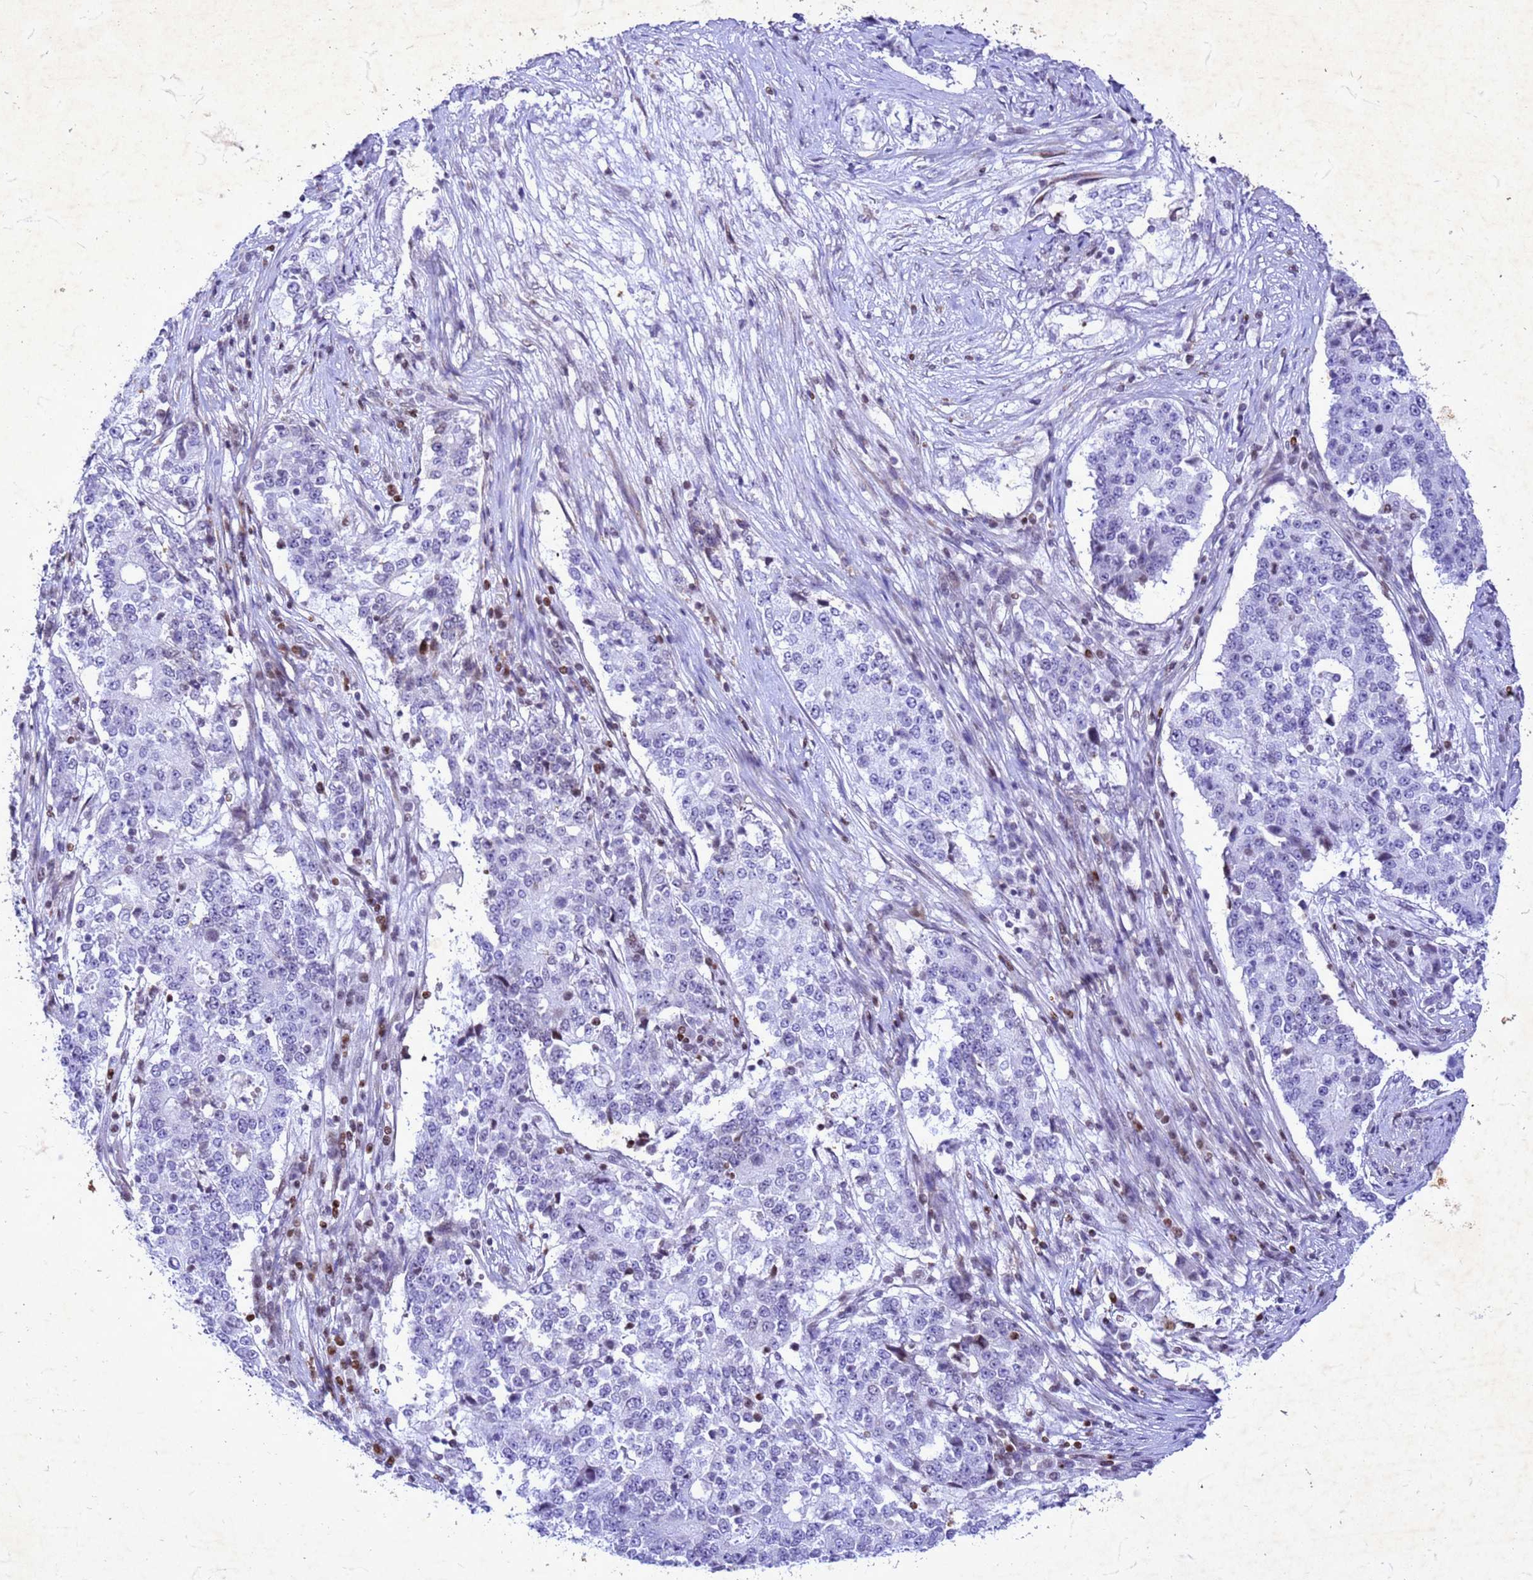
{"staining": {"intensity": "negative", "quantity": "none", "location": "none"}, "tissue": "stomach cancer", "cell_type": "Tumor cells", "image_type": "cancer", "snomed": [{"axis": "morphology", "description": "Adenocarcinoma, NOS"}, {"axis": "topography", "description": "Stomach"}], "caption": "IHC photomicrograph of neoplastic tissue: human stomach cancer (adenocarcinoma) stained with DAB demonstrates no significant protein positivity in tumor cells. Nuclei are stained in blue.", "gene": "COPS9", "patient": {"sex": "male", "age": 59}}